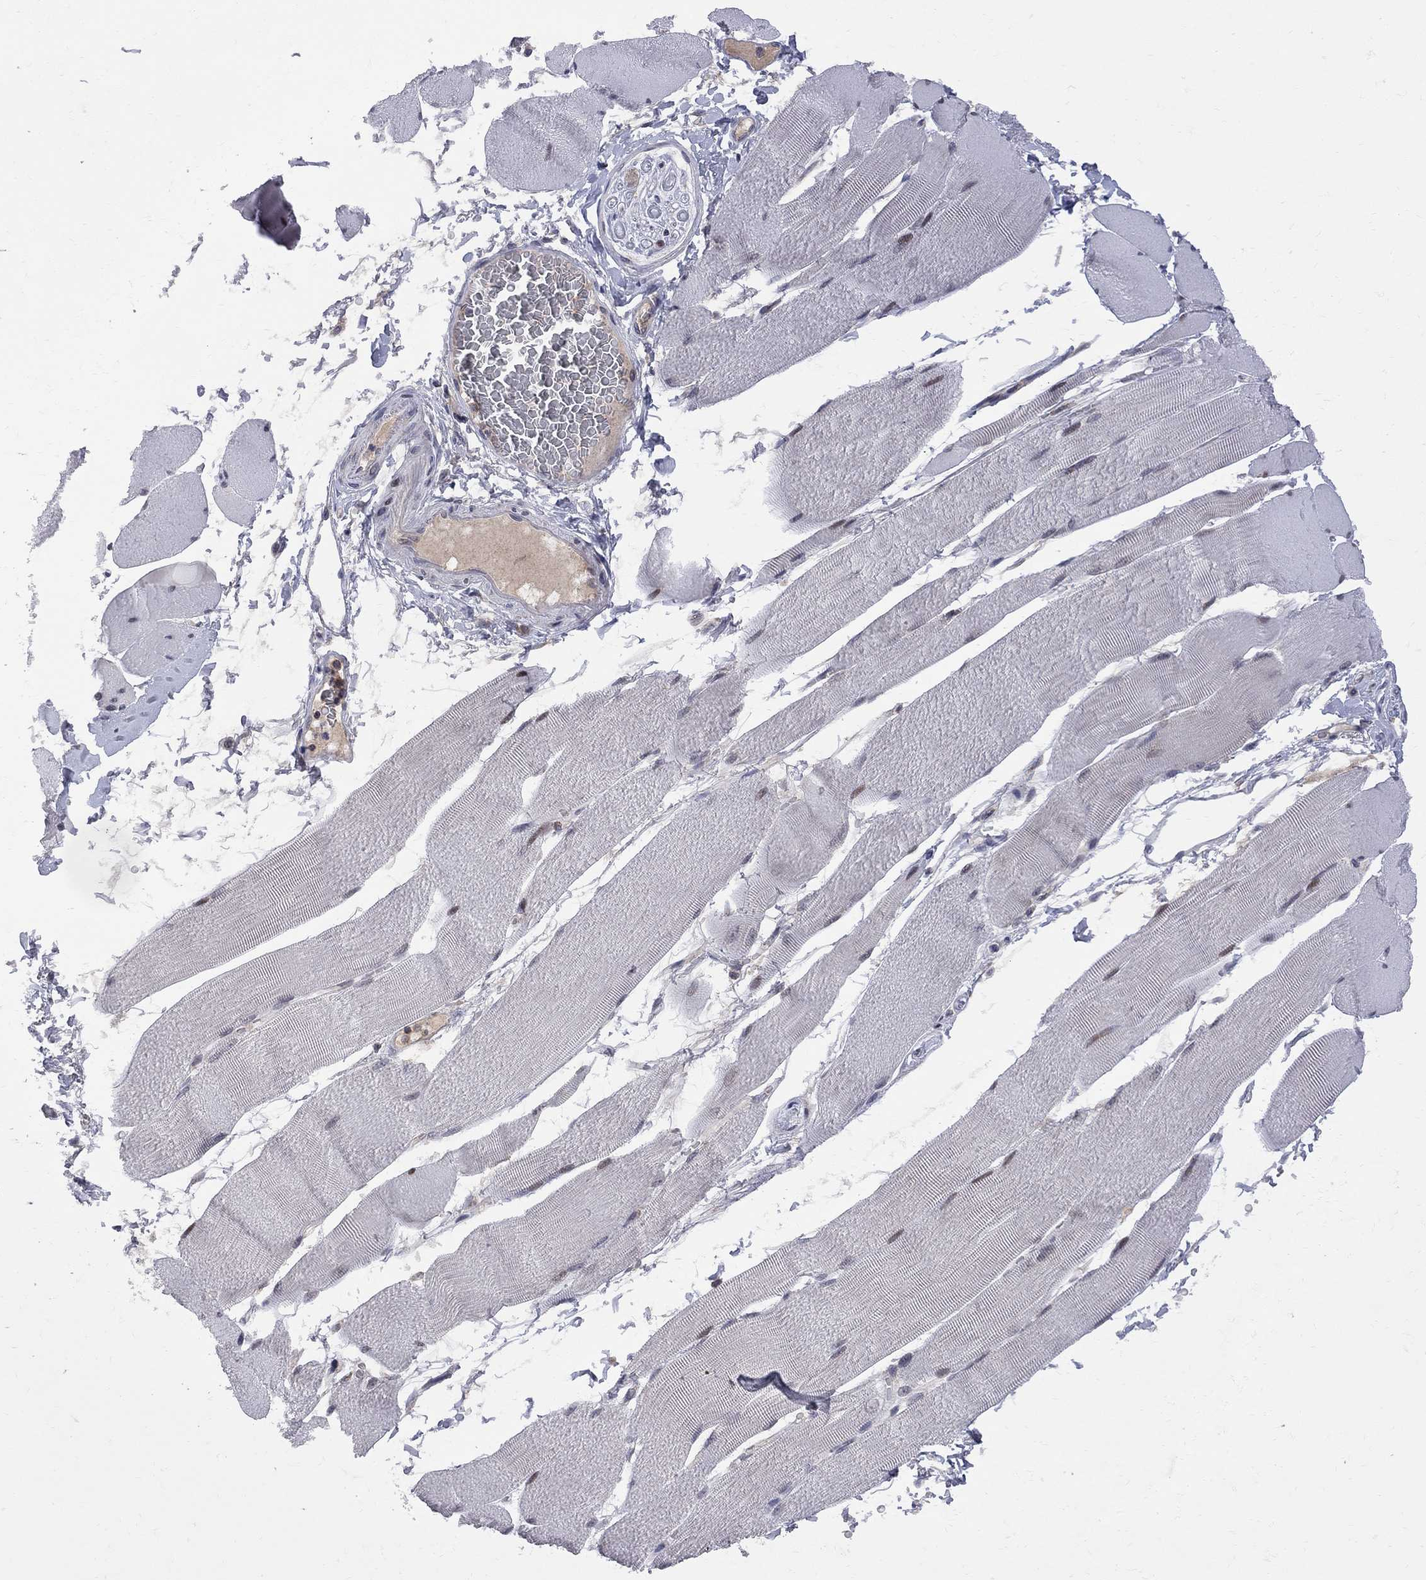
{"staining": {"intensity": "negative", "quantity": "none", "location": "none"}, "tissue": "skeletal muscle", "cell_type": "Myocytes", "image_type": "normal", "snomed": [{"axis": "morphology", "description": "Normal tissue, NOS"}, {"axis": "topography", "description": "Skeletal muscle"}], "caption": "This is a photomicrograph of immunohistochemistry (IHC) staining of normal skeletal muscle, which shows no staining in myocytes.", "gene": "CNOT11", "patient": {"sex": "male", "age": 56}}